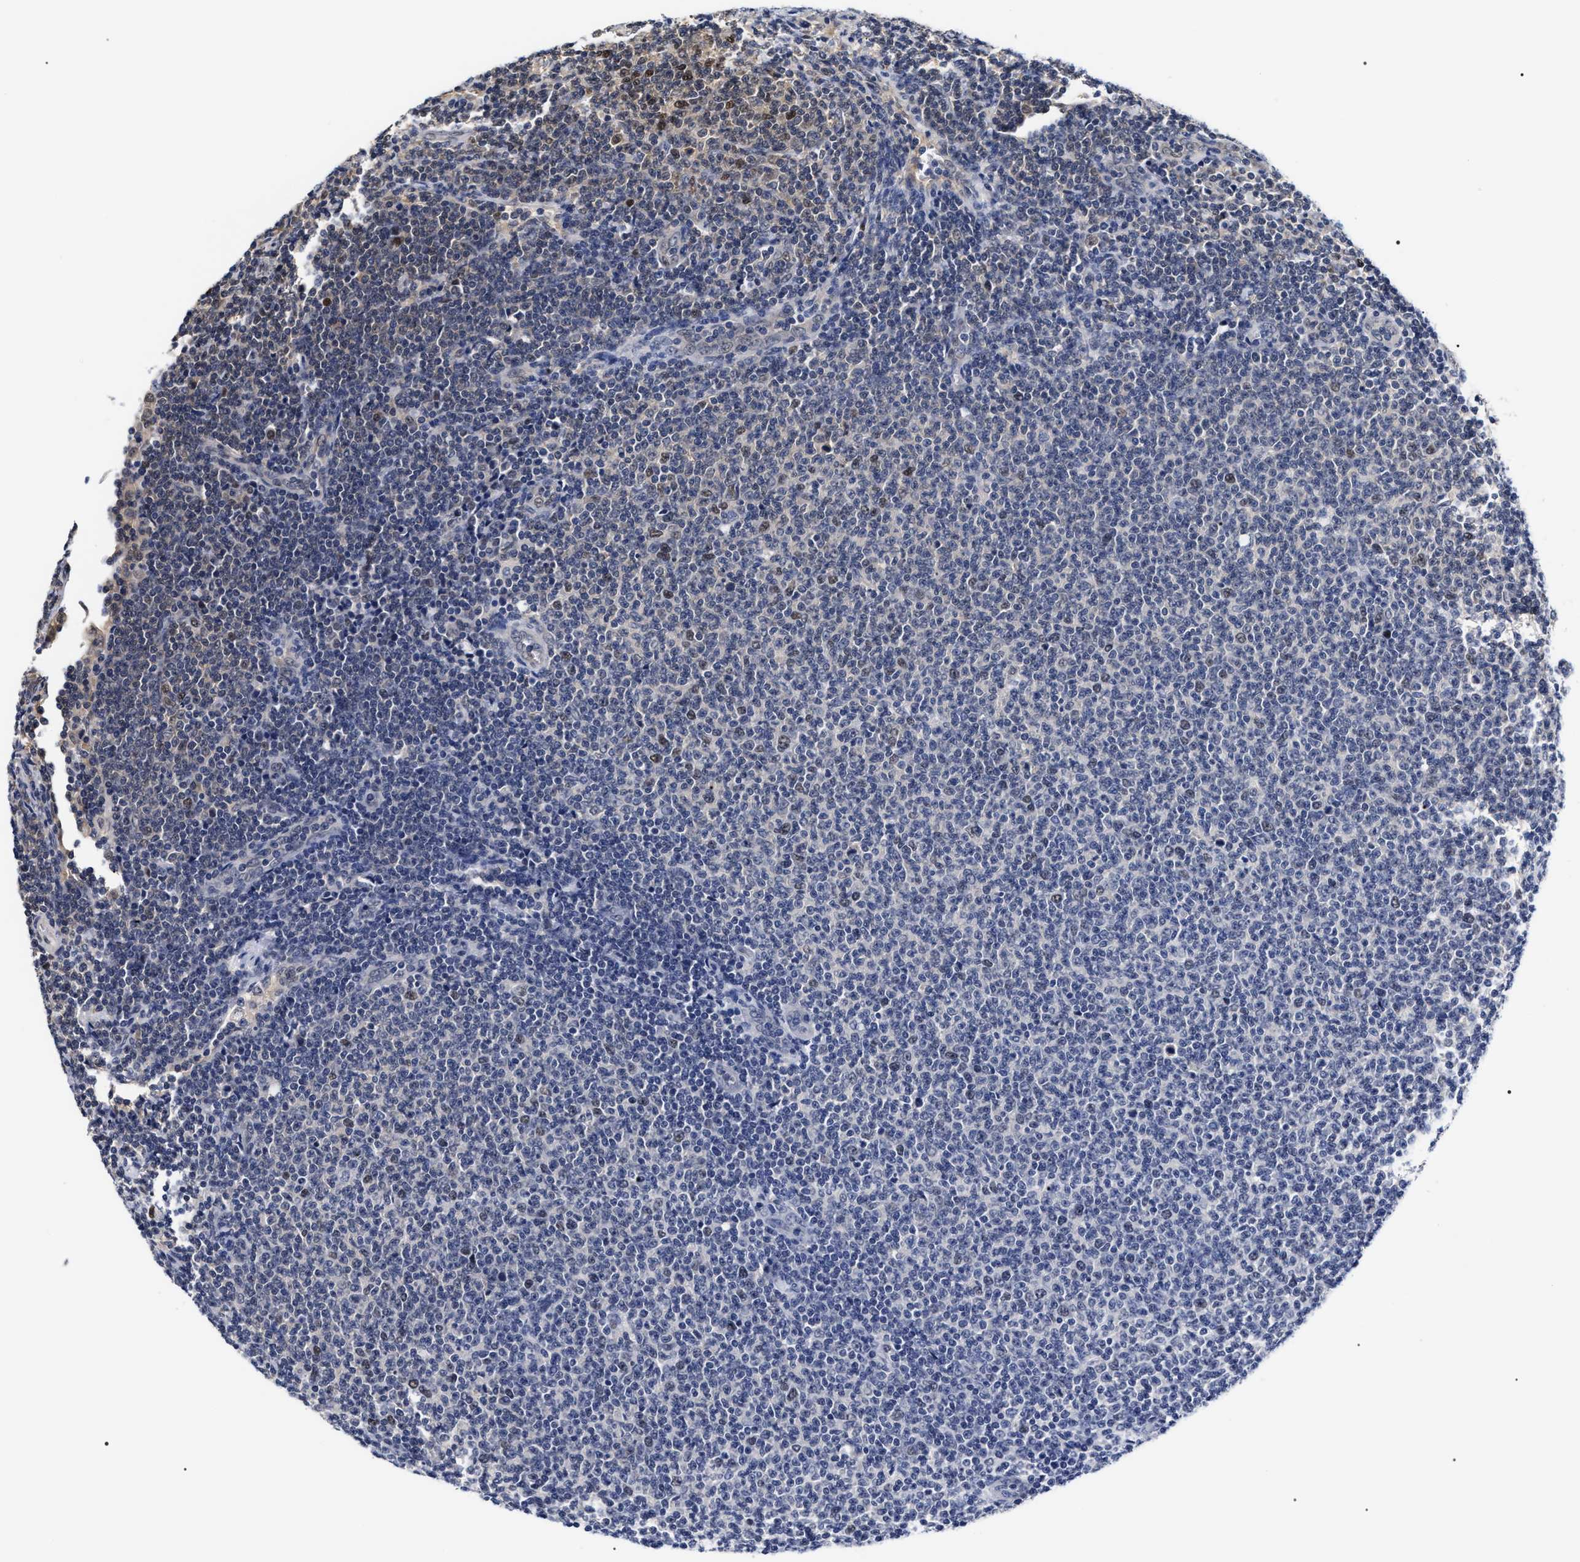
{"staining": {"intensity": "strong", "quantity": "<25%", "location": "nuclear"}, "tissue": "lymphoma", "cell_type": "Tumor cells", "image_type": "cancer", "snomed": [{"axis": "morphology", "description": "Malignant lymphoma, non-Hodgkin's type, Low grade"}, {"axis": "topography", "description": "Lymph node"}], "caption": "Lymphoma stained with DAB (3,3'-diaminobenzidine) IHC demonstrates medium levels of strong nuclear staining in about <25% of tumor cells. Nuclei are stained in blue.", "gene": "BAG6", "patient": {"sex": "male", "age": 66}}